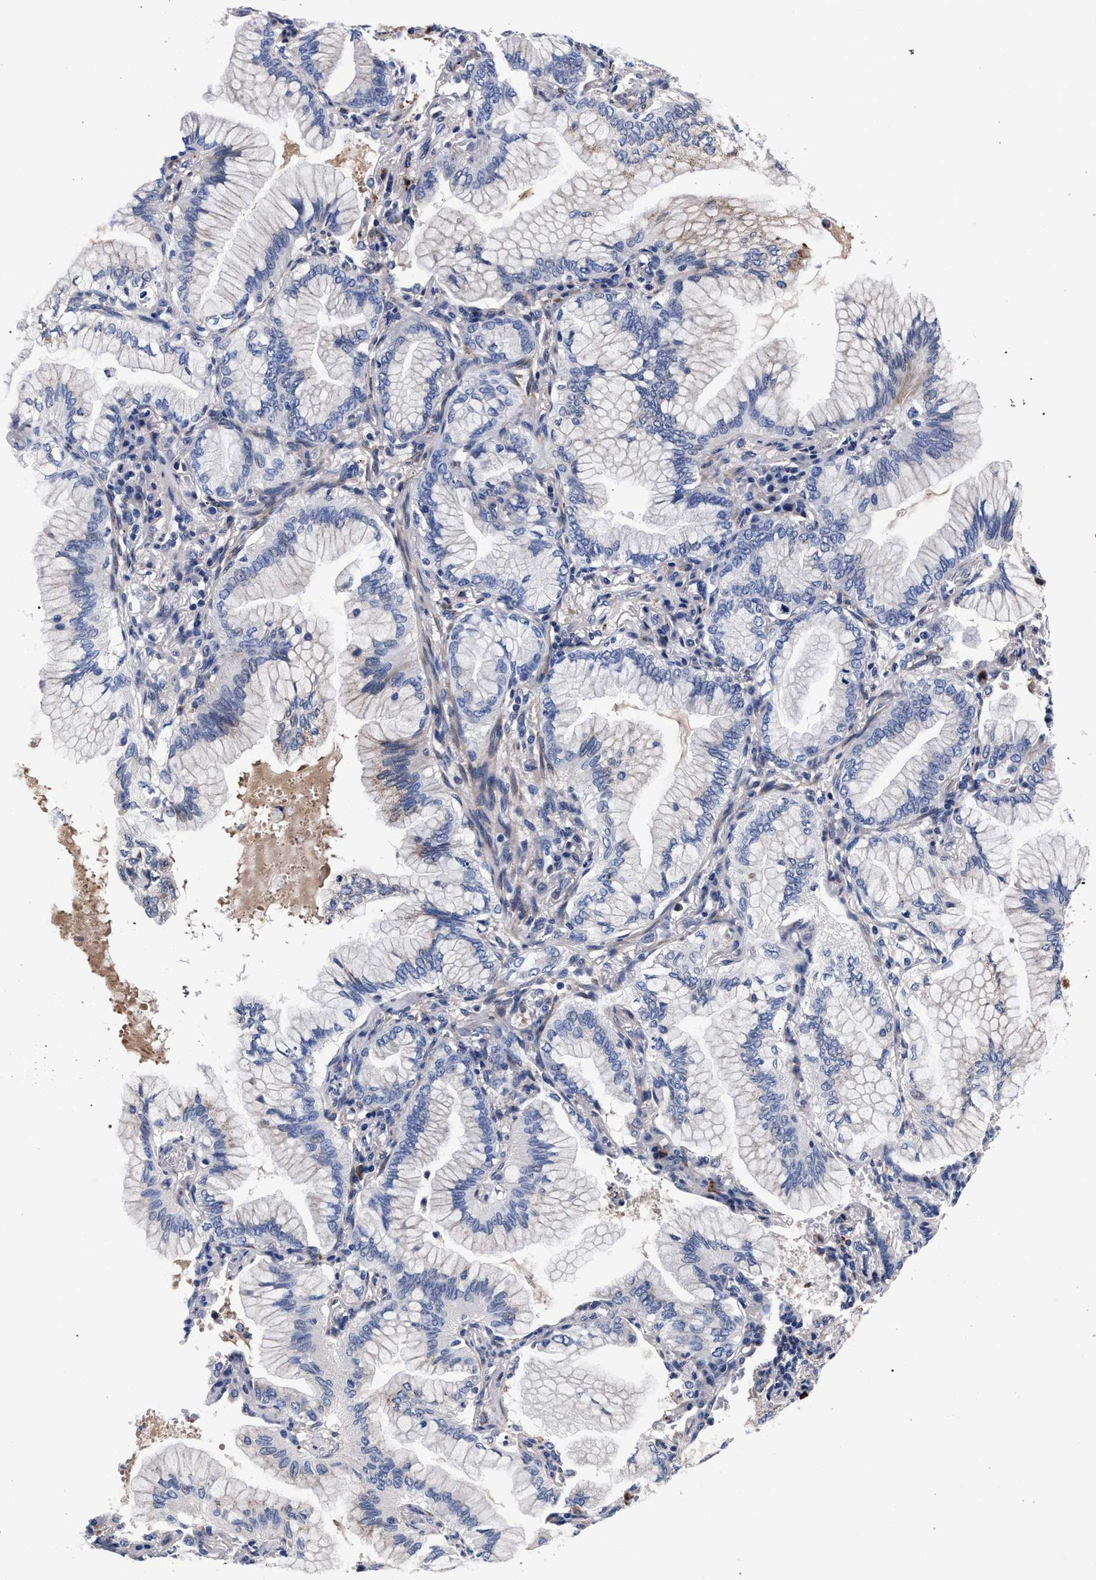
{"staining": {"intensity": "negative", "quantity": "none", "location": "none"}, "tissue": "lung cancer", "cell_type": "Tumor cells", "image_type": "cancer", "snomed": [{"axis": "morphology", "description": "Adenocarcinoma, NOS"}, {"axis": "topography", "description": "Lung"}], "caption": "DAB immunohistochemical staining of human lung cancer shows no significant positivity in tumor cells.", "gene": "ACOX1", "patient": {"sex": "female", "age": 70}}